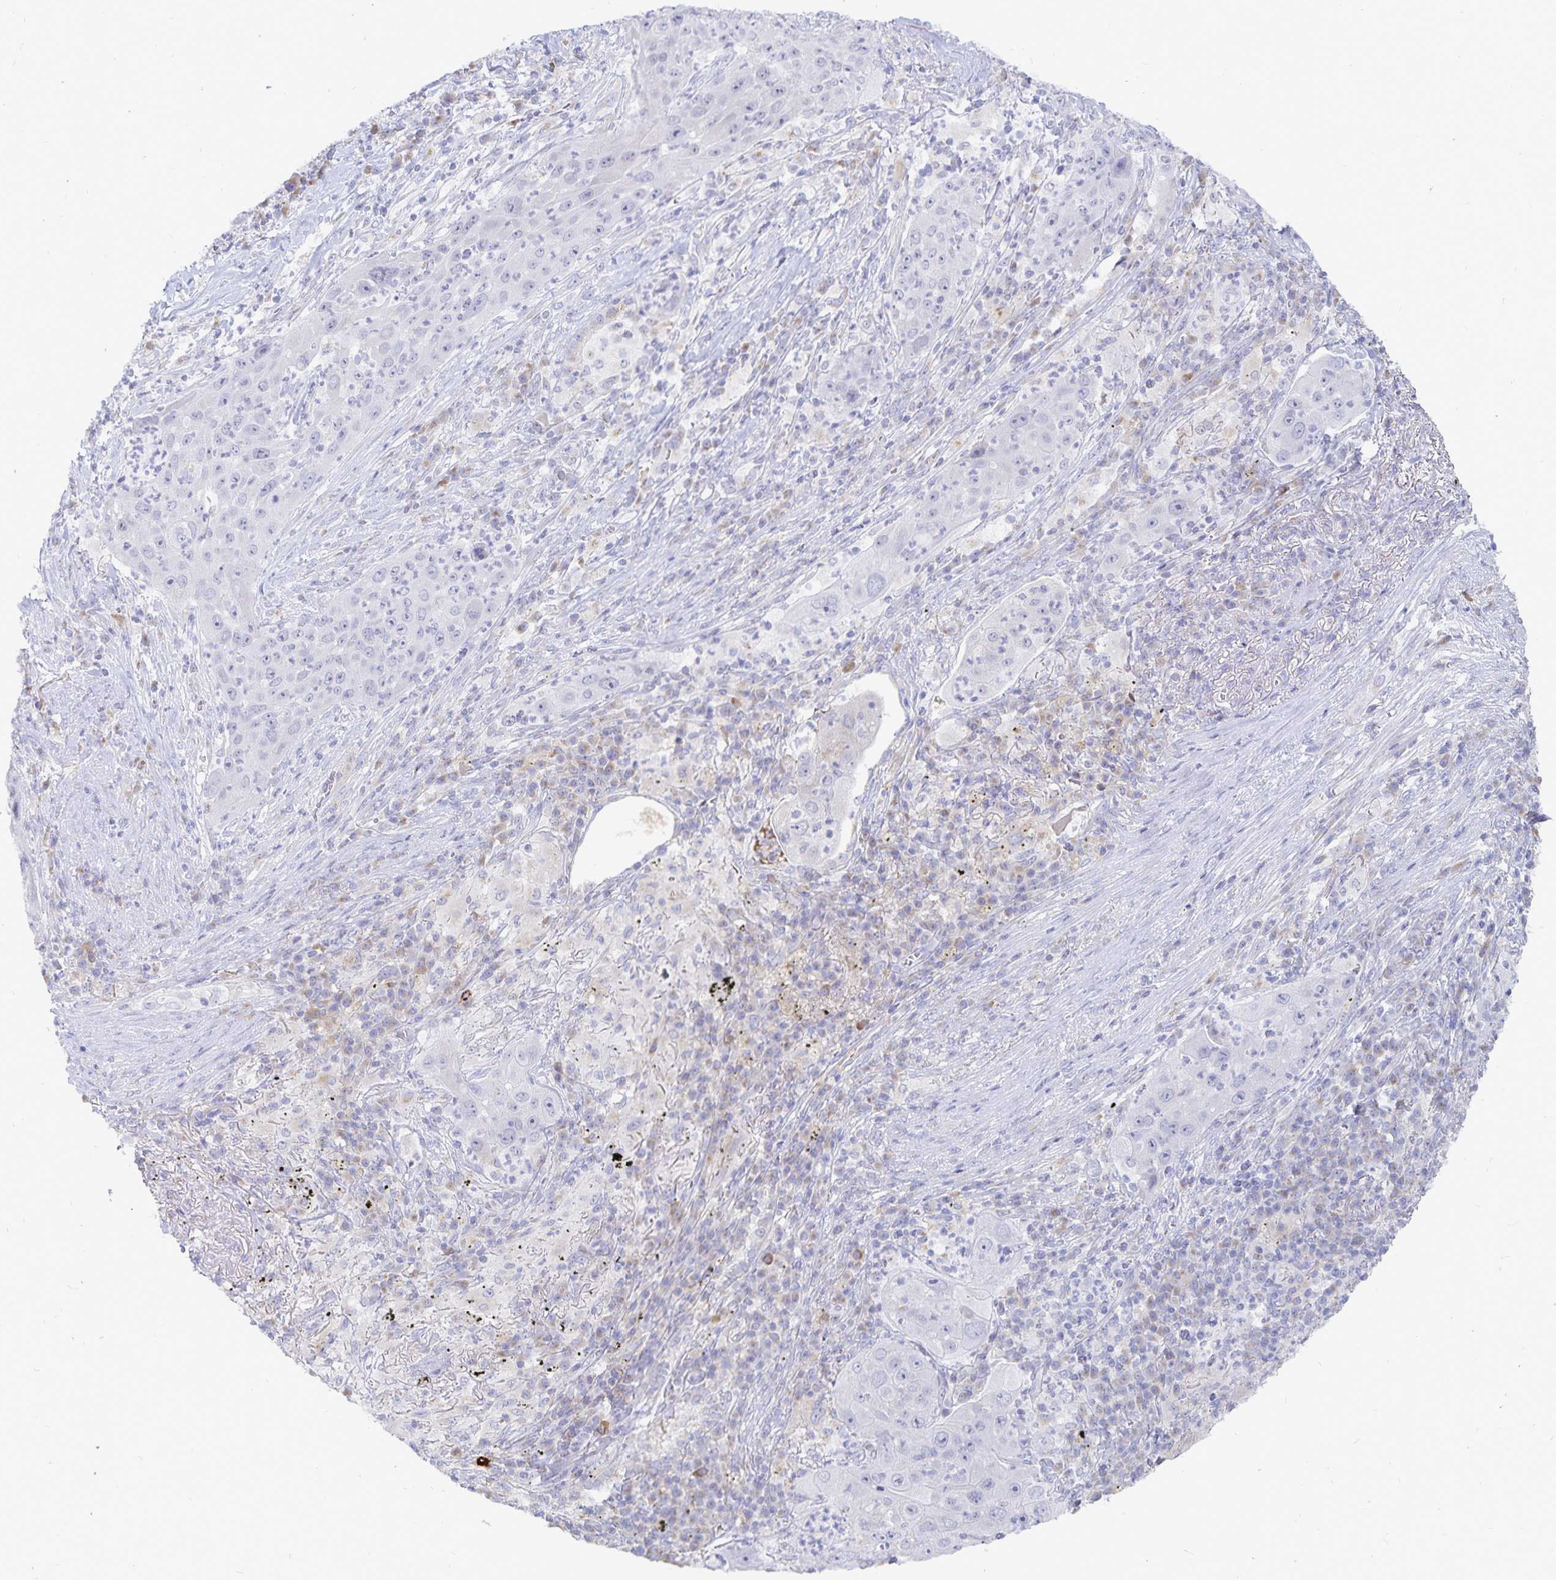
{"staining": {"intensity": "negative", "quantity": "none", "location": "none"}, "tissue": "lung cancer", "cell_type": "Tumor cells", "image_type": "cancer", "snomed": [{"axis": "morphology", "description": "Squamous cell carcinoma, NOS"}, {"axis": "topography", "description": "Lung"}], "caption": "DAB immunohistochemical staining of human lung squamous cell carcinoma shows no significant staining in tumor cells.", "gene": "PKHD1", "patient": {"sex": "female", "age": 59}}